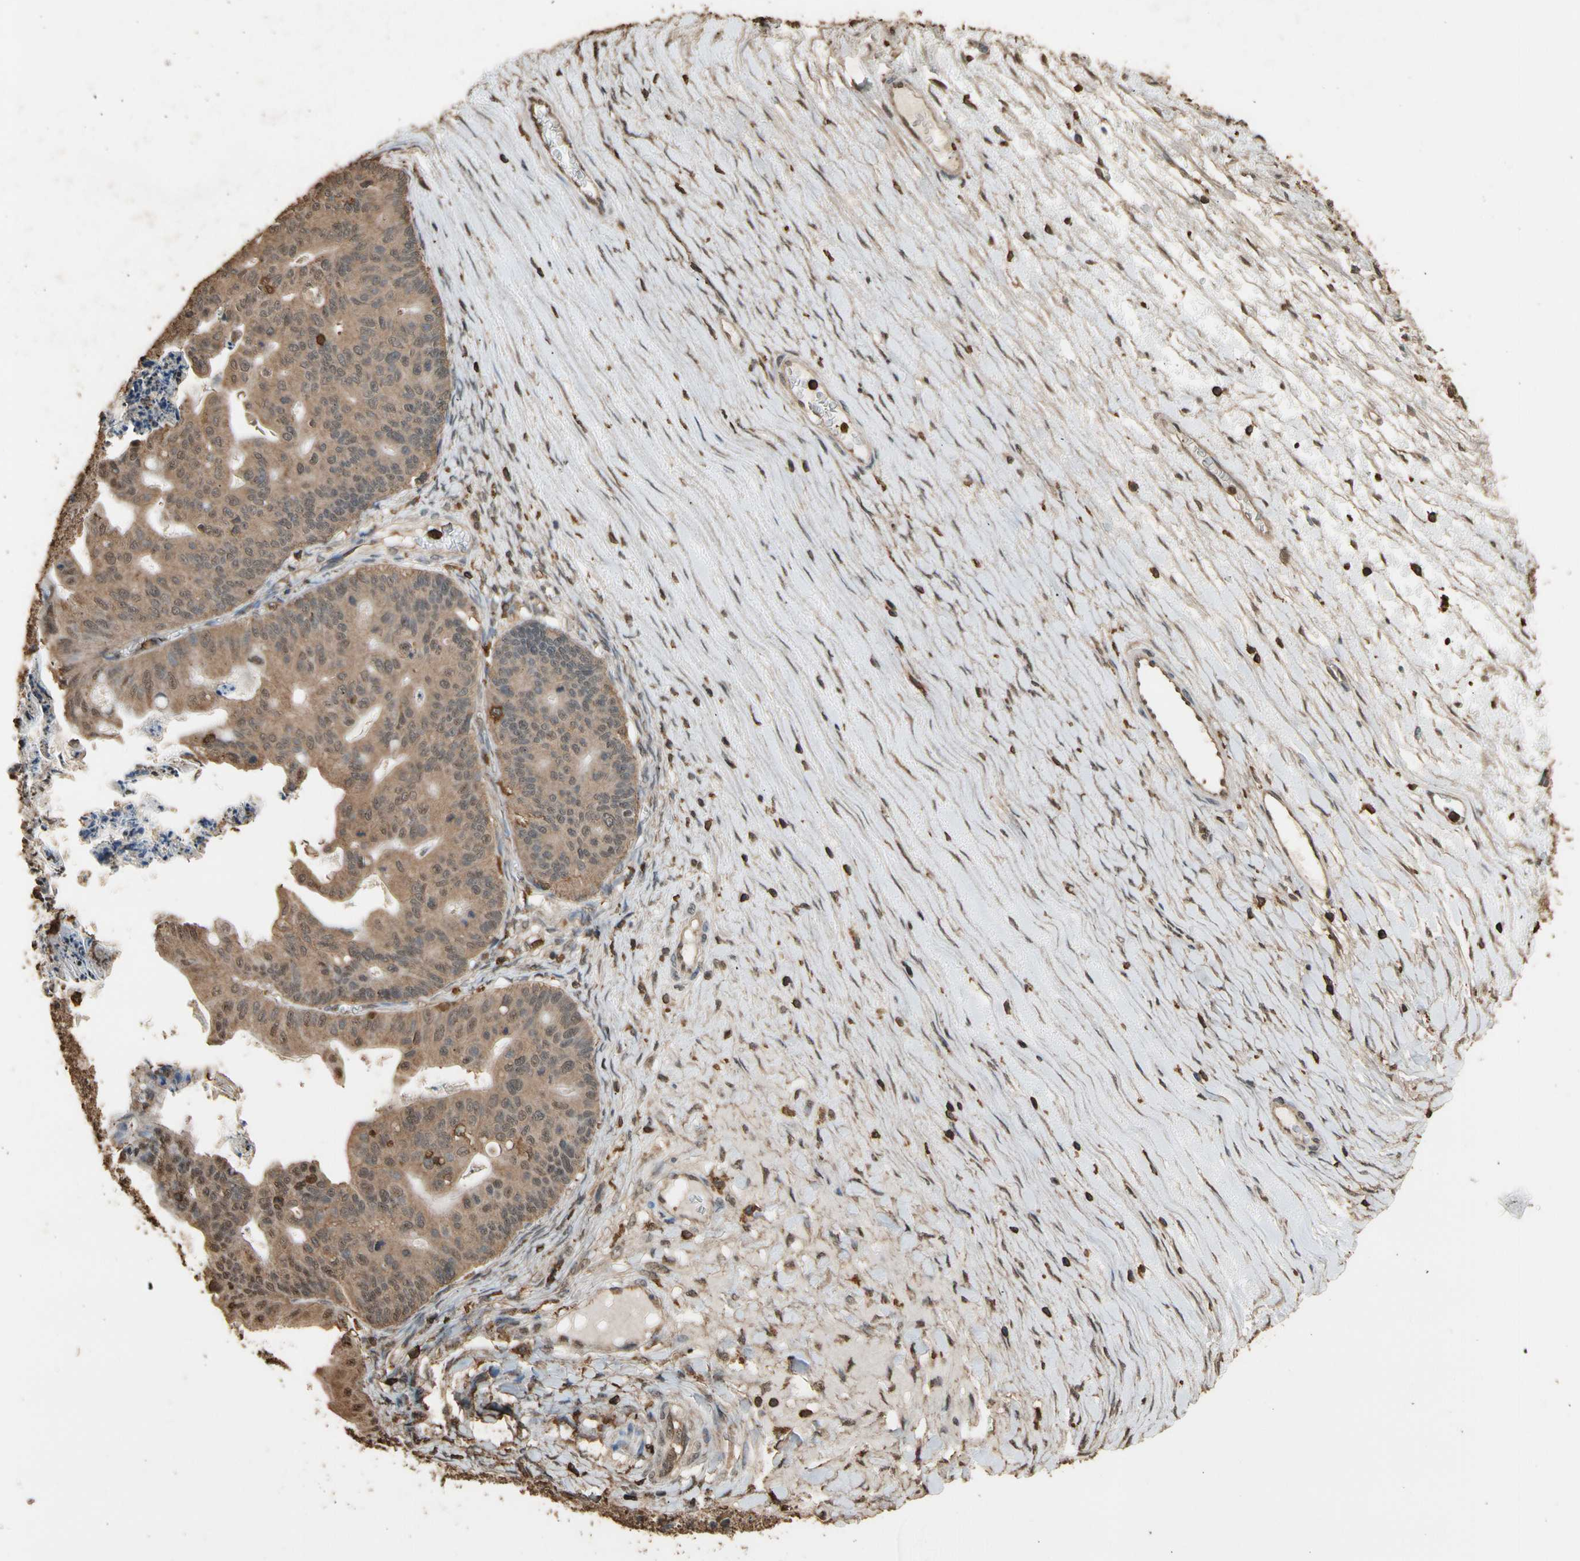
{"staining": {"intensity": "moderate", "quantity": ">75%", "location": "cytoplasmic/membranous,nuclear"}, "tissue": "ovarian cancer", "cell_type": "Tumor cells", "image_type": "cancer", "snomed": [{"axis": "morphology", "description": "Cystadenocarcinoma, mucinous, NOS"}, {"axis": "topography", "description": "Ovary"}], "caption": "Approximately >75% of tumor cells in ovarian cancer display moderate cytoplasmic/membranous and nuclear protein staining as visualized by brown immunohistochemical staining.", "gene": "TNFSF13B", "patient": {"sex": "female", "age": 37}}